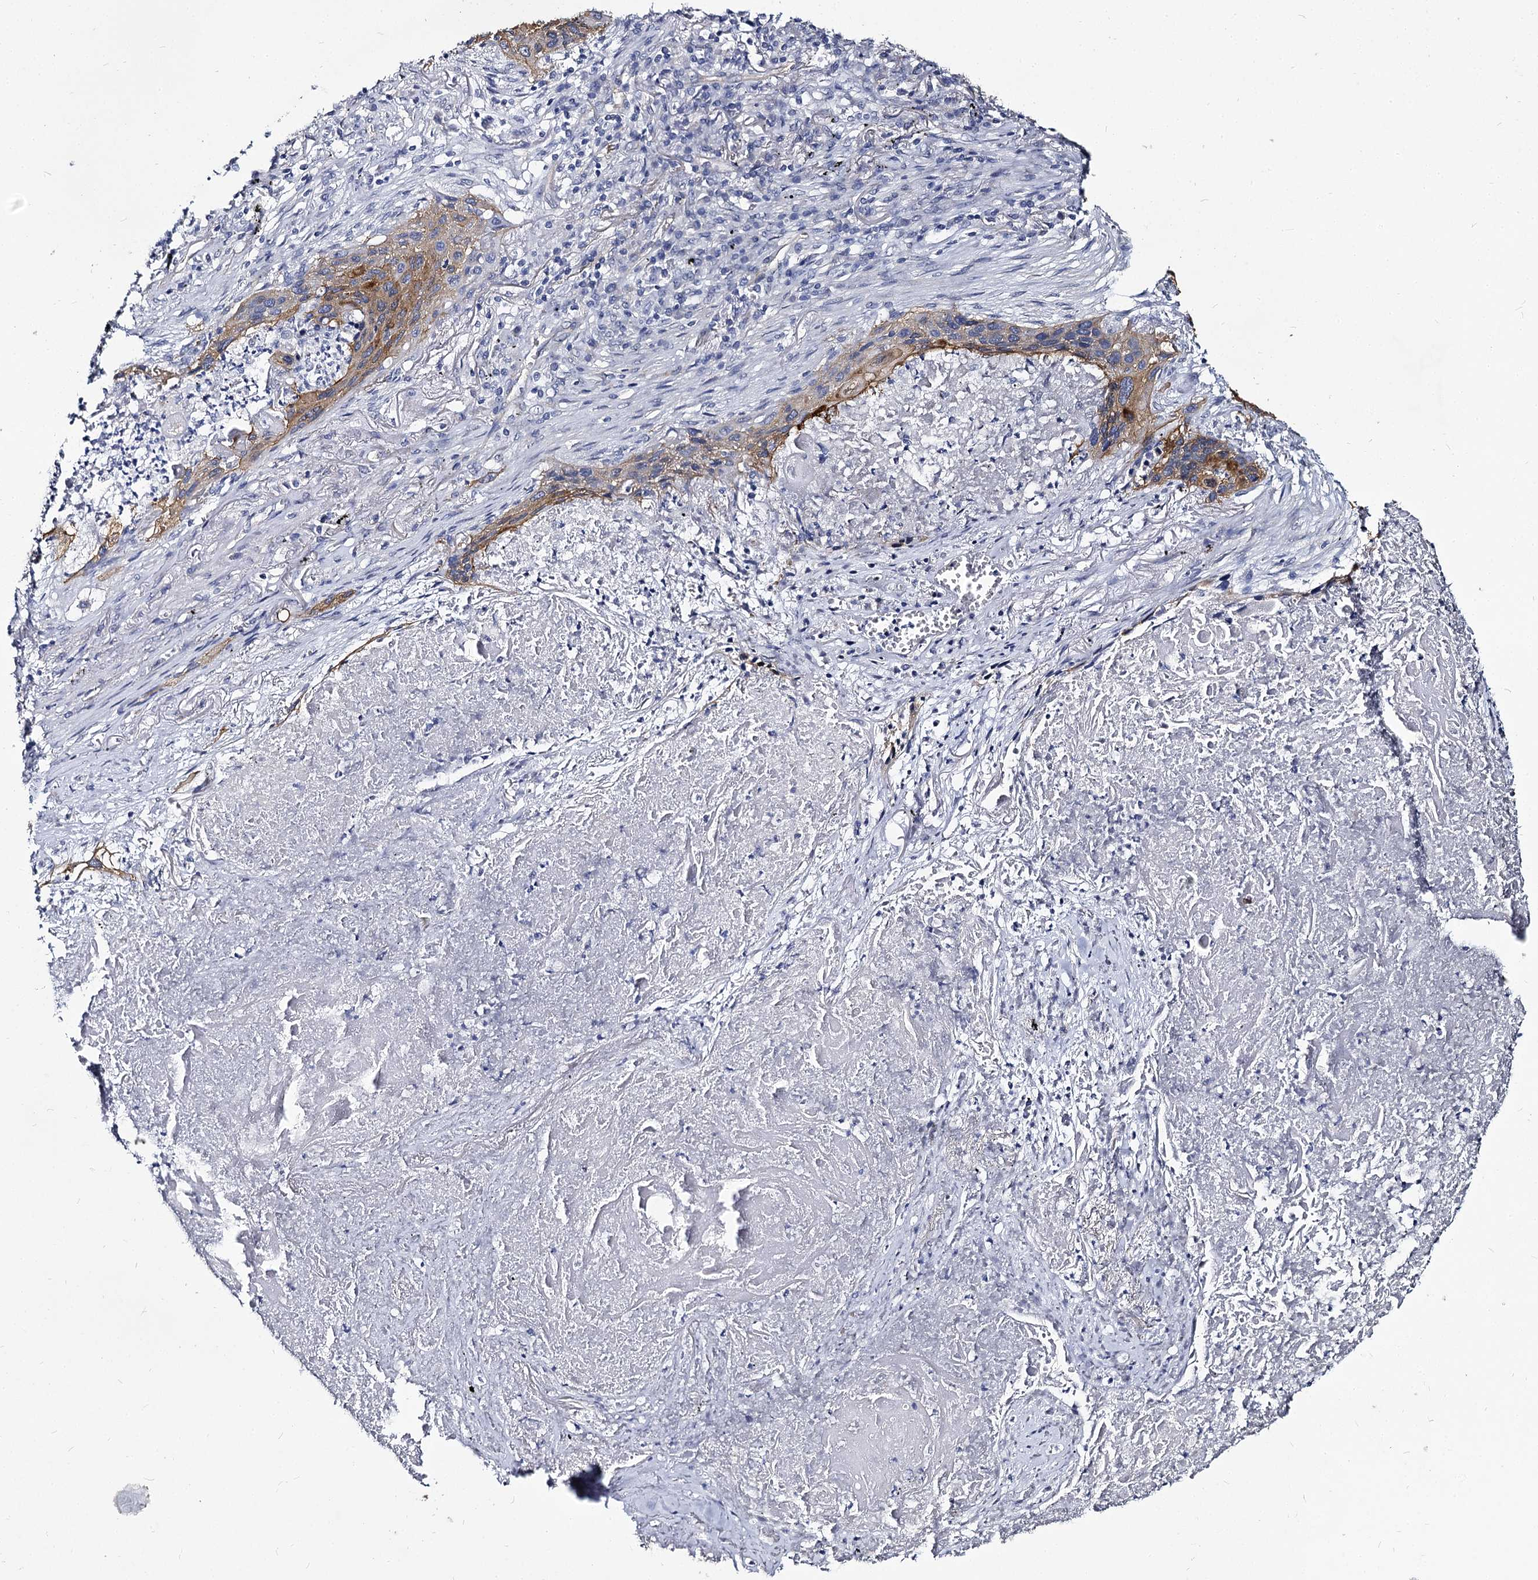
{"staining": {"intensity": "moderate", "quantity": "<25%", "location": "cytoplasmic/membranous"}, "tissue": "lung cancer", "cell_type": "Tumor cells", "image_type": "cancer", "snomed": [{"axis": "morphology", "description": "Squamous cell carcinoma, NOS"}, {"axis": "topography", "description": "Lung"}], "caption": "High-power microscopy captured an IHC image of lung cancer (squamous cell carcinoma), revealing moderate cytoplasmic/membranous expression in approximately <25% of tumor cells. (DAB (3,3'-diaminobenzidine) IHC with brightfield microscopy, high magnification).", "gene": "CBFB", "patient": {"sex": "female", "age": 63}}